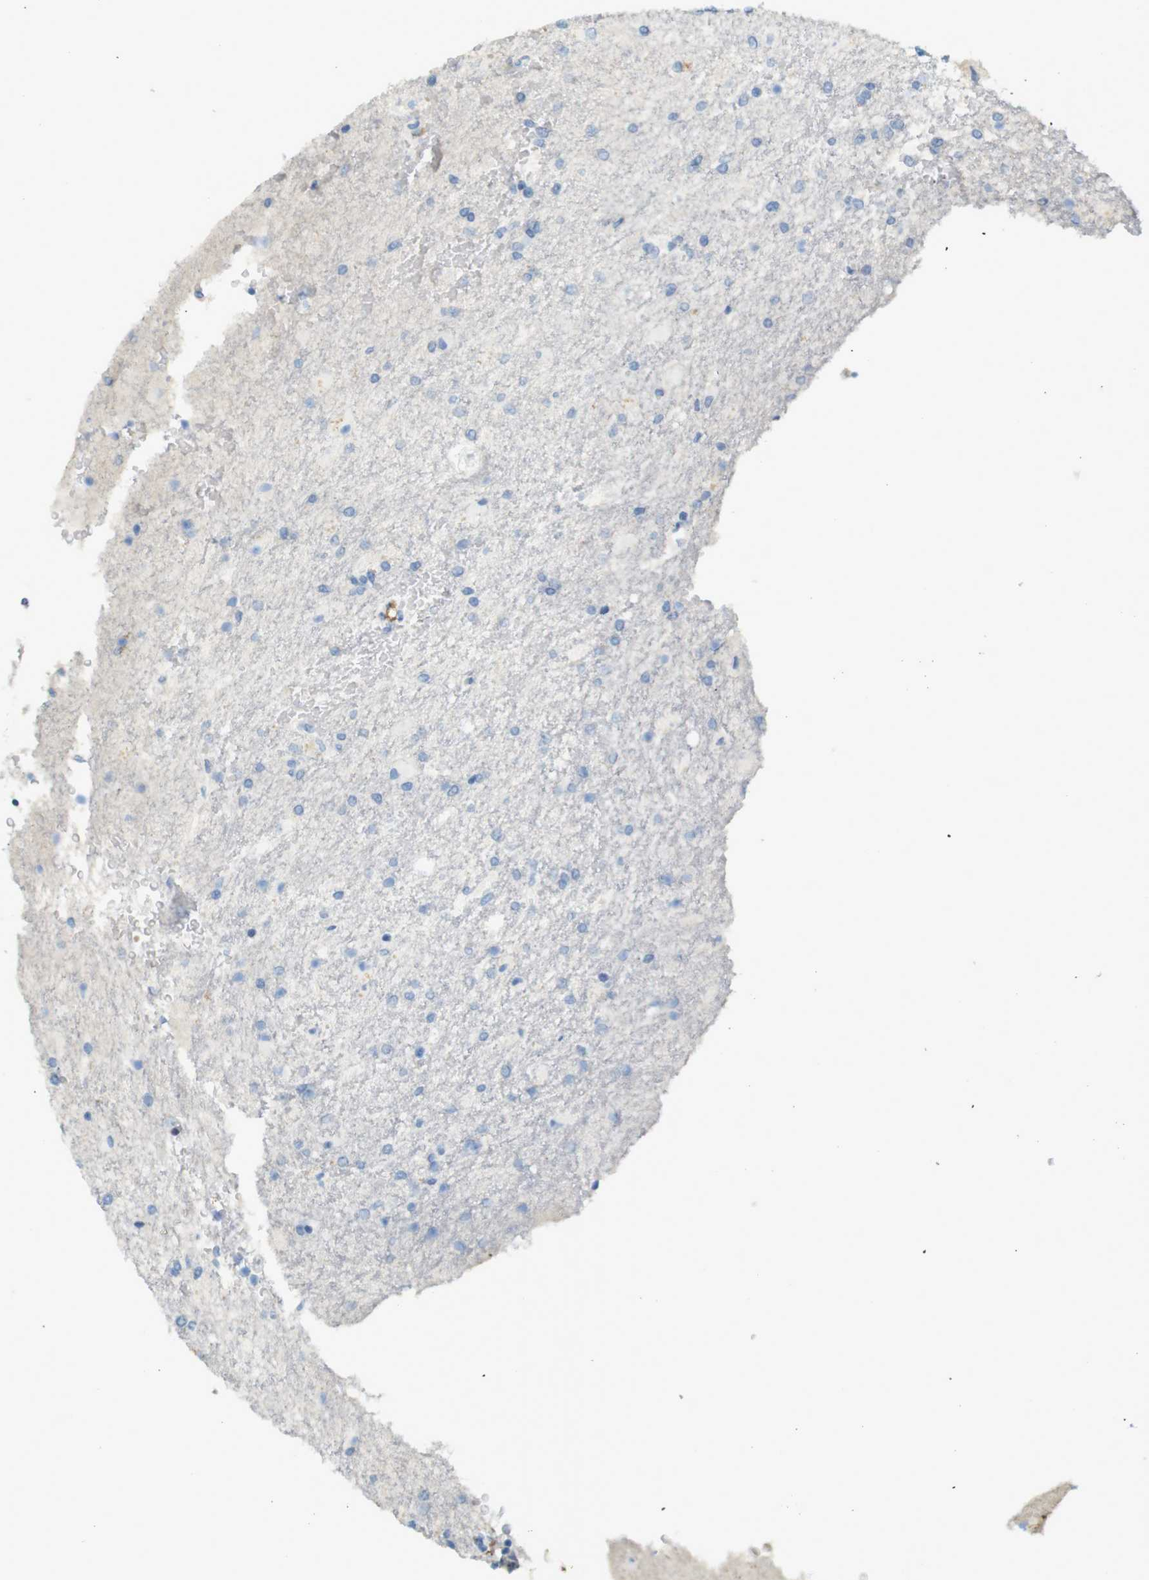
{"staining": {"intensity": "negative", "quantity": "none", "location": "none"}, "tissue": "glioma", "cell_type": "Tumor cells", "image_type": "cancer", "snomed": [{"axis": "morphology", "description": "Glioma, malignant, High grade"}, {"axis": "topography", "description": "Brain"}], "caption": "A high-resolution histopathology image shows immunohistochemistry (IHC) staining of glioma, which exhibits no significant expression in tumor cells.", "gene": "LRRK2", "patient": {"sex": "male", "age": 71}}